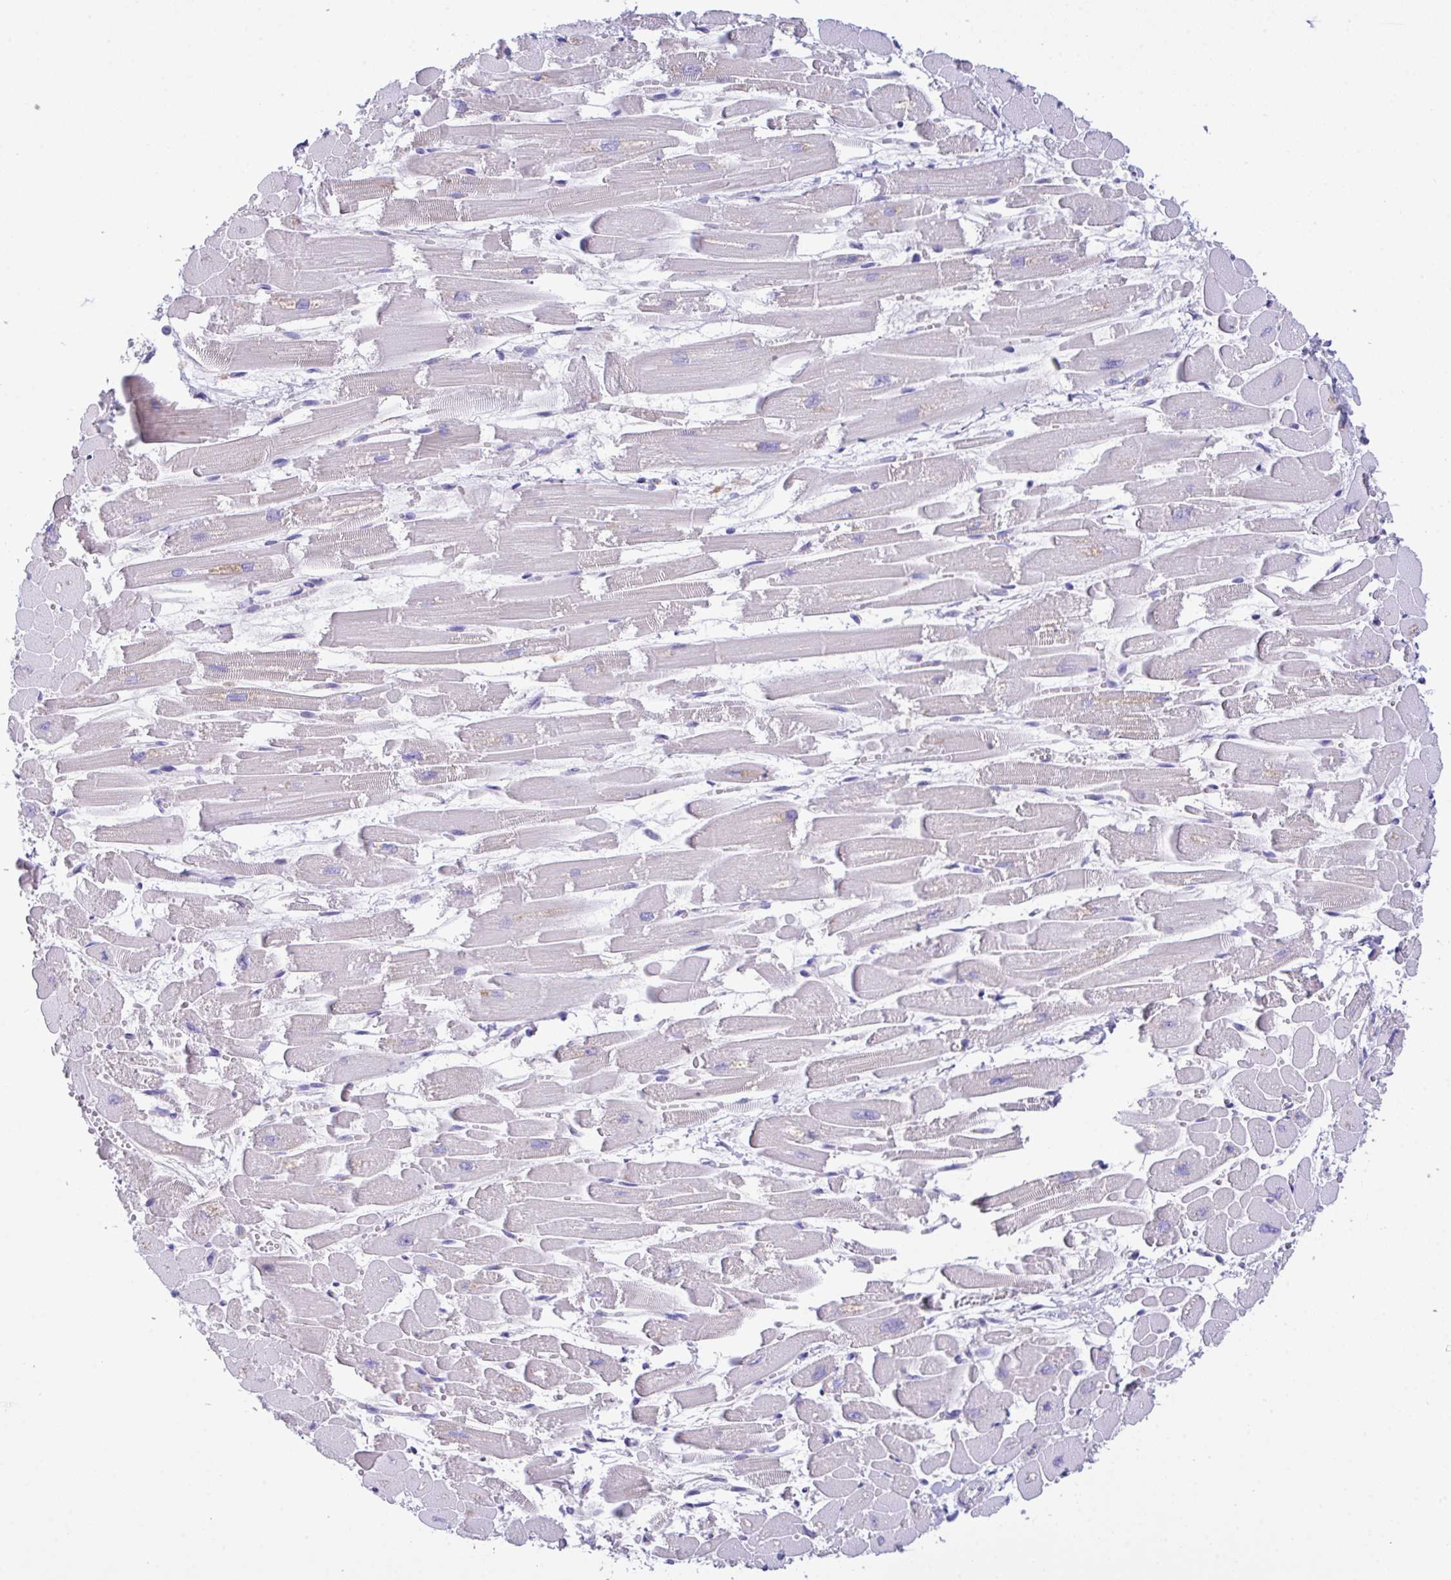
{"staining": {"intensity": "negative", "quantity": "none", "location": "none"}, "tissue": "heart muscle", "cell_type": "Cardiomyocytes", "image_type": "normal", "snomed": [{"axis": "morphology", "description": "Normal tissue, NOS"}, {"axis": "topography", "description": "Heart"}], "caption": "Heart muscle stained for a protein using IHC shows no positivity cardiomyocytes.", "gene": "CA10", "patient": {"sex": "female", "age": 52}}